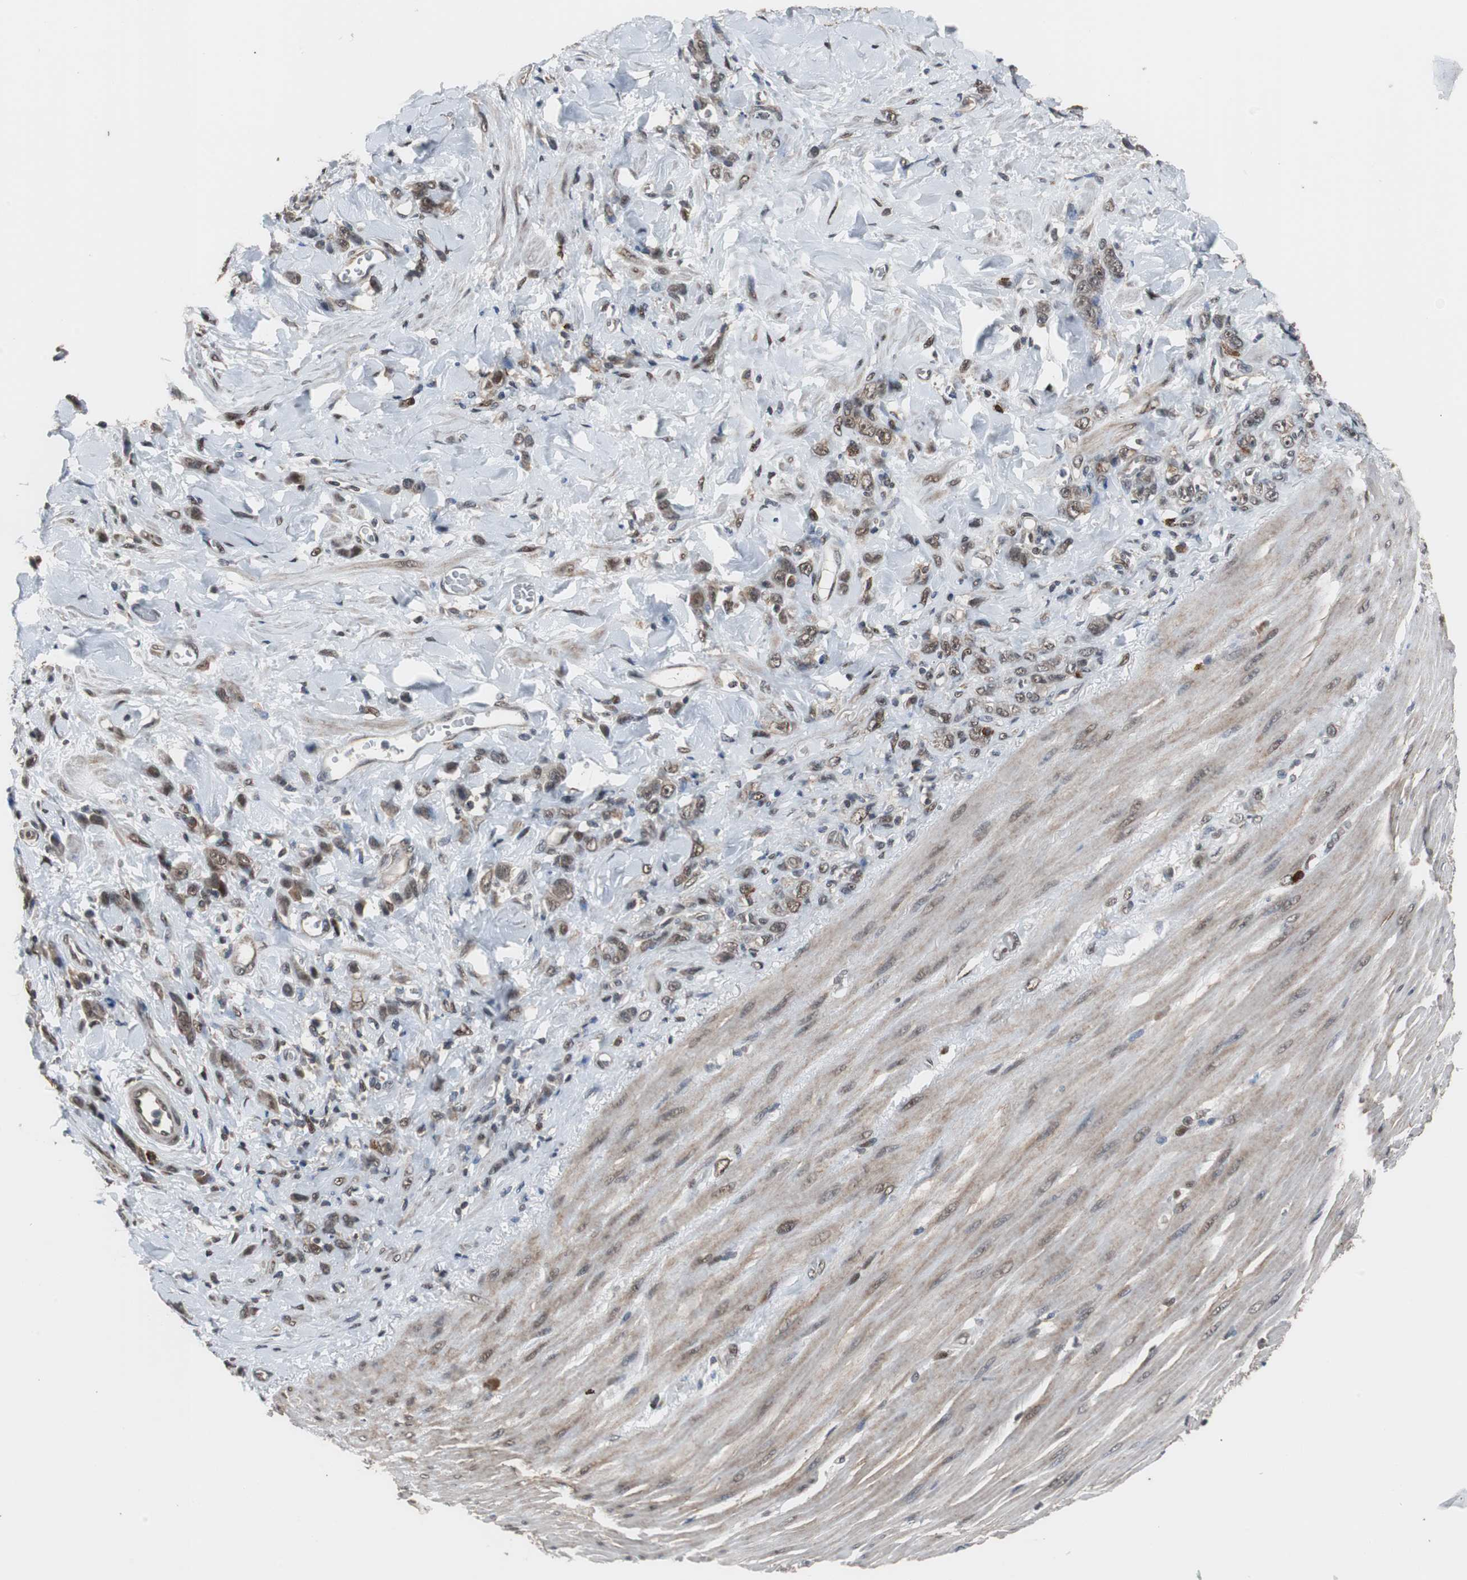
{"staining": {"intensity": "strong", "quantity": ">75%", "location": "nuclear"}, "tissue": "stomach cancer", "cell_type": "Tumor cells", "image_type": "cancer", "snomed": [{"axis": "morphology", "description": "Normal tissue, NOS"}, {"axis": "morphology", "description": "Adenocarcinoma, NOS"}, {"axis": "topography", "description": "Stomach"}], "caption": "IHC photomicrograph of stomach adenocarcinoma stained for a protein (brown), which exhibits high levels of strong nuclear positivity in about >75% of tumor cells.", "gene": "ZHX2", "patient": {"sex": "male", "age": 82}}